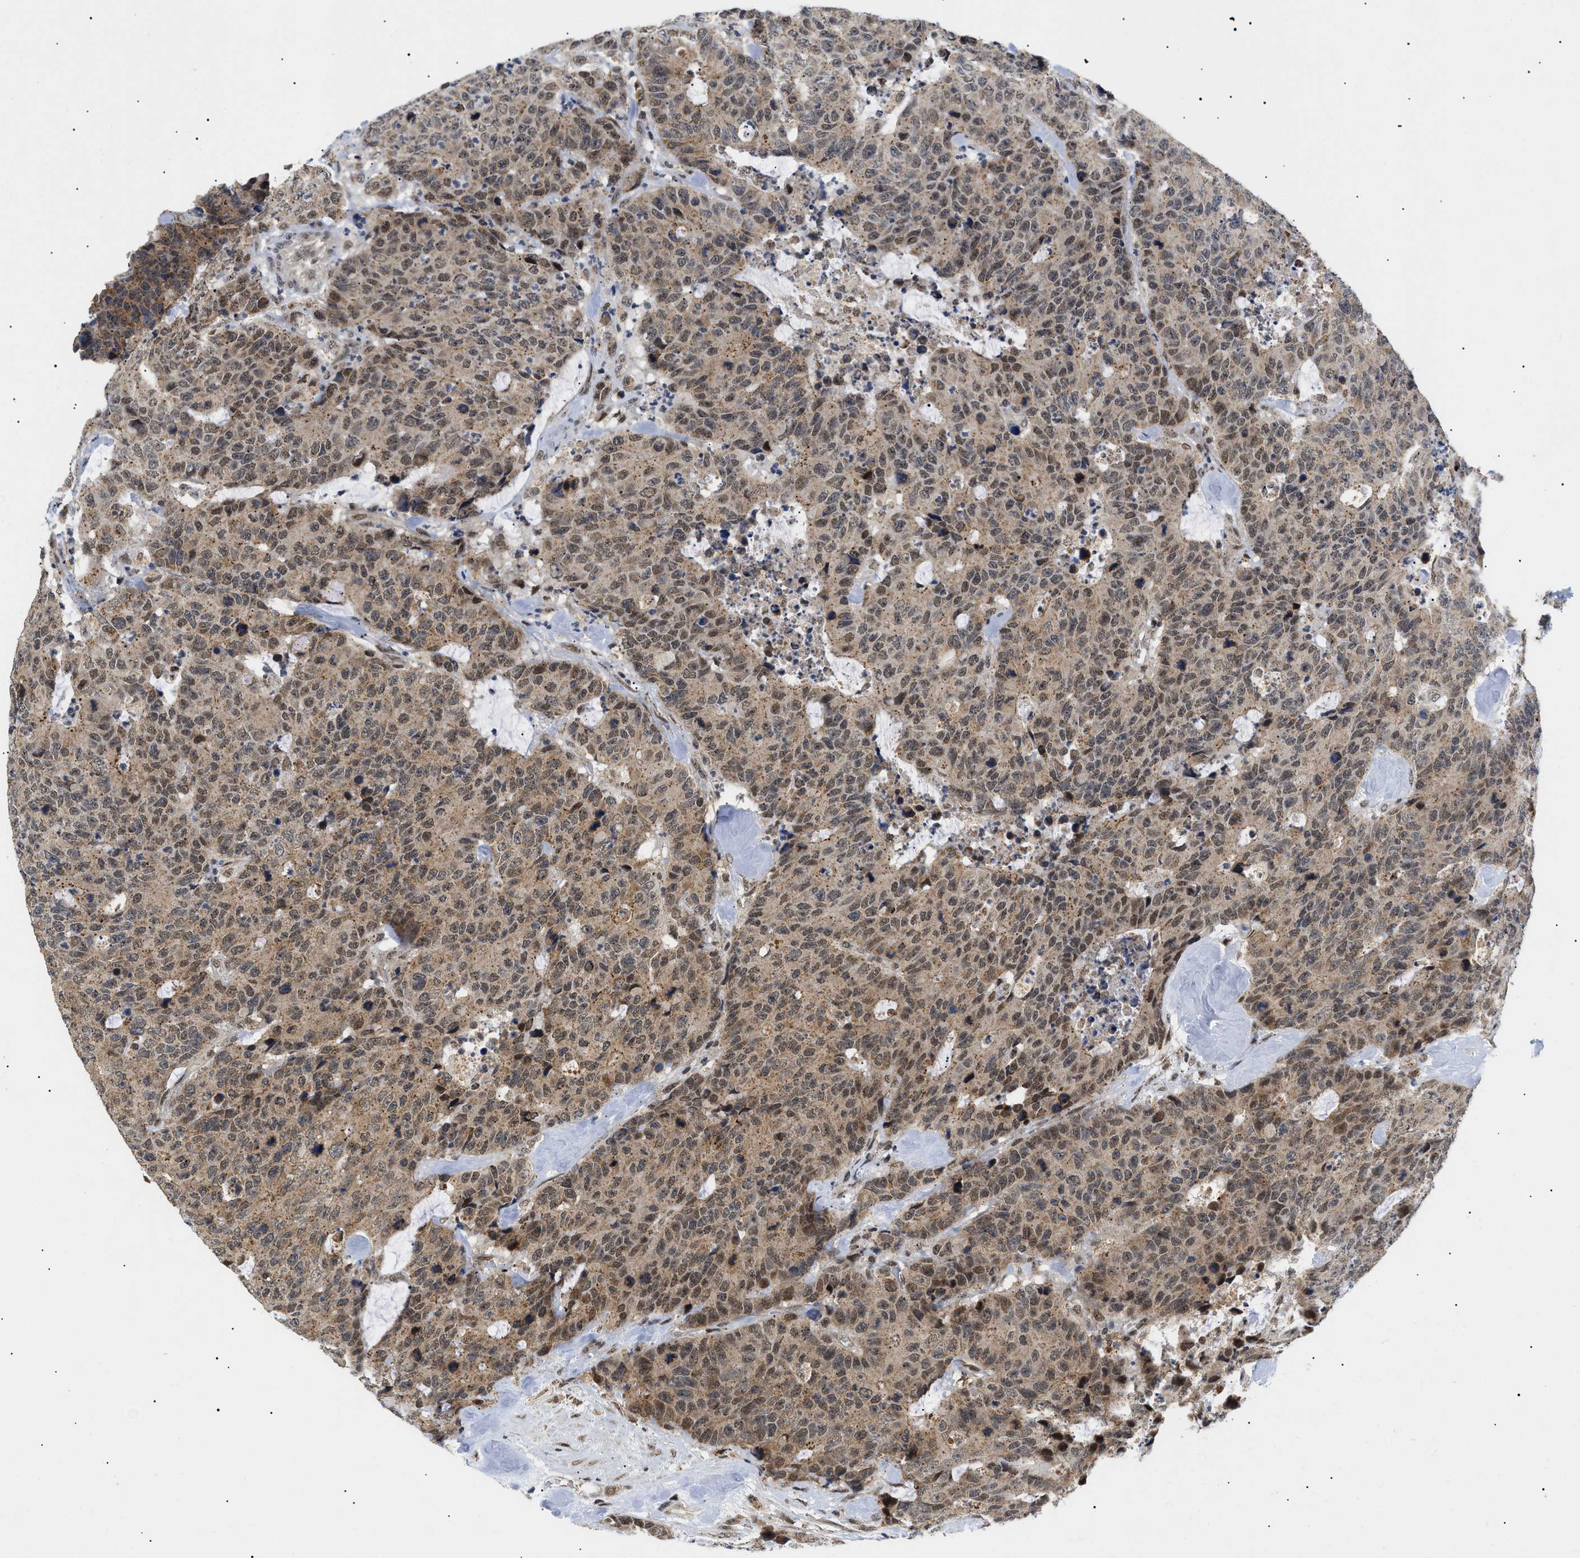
{"staining": {"intensity": "moderate", "quantity": ">75%", "location": "cytoplasmic/membranous"}, "tissue": "colorectal cancer", "cell_type": "Tumor cells", "image_type": "cancer", "snomed": [{"axis": "morphology", "description": "Adenocarcinoma, NOS"}, {"axis": "topography", "description": "Colon"}], "caption": "Immunohistochemistry (DAB (3,3'-diaminobenzidine)) staining of adenocarcinoma (colorectal) reveals moderate cytoplasmic/membranous protein positivity in about >75% of tumor cells. The staining is performed using DAB brown chromogen to label protein expression. The nuclei are counter-stained blue using hematoxylin.", "gene": "ZBTB11", "patient": {"sex": "female", "age": 86}}